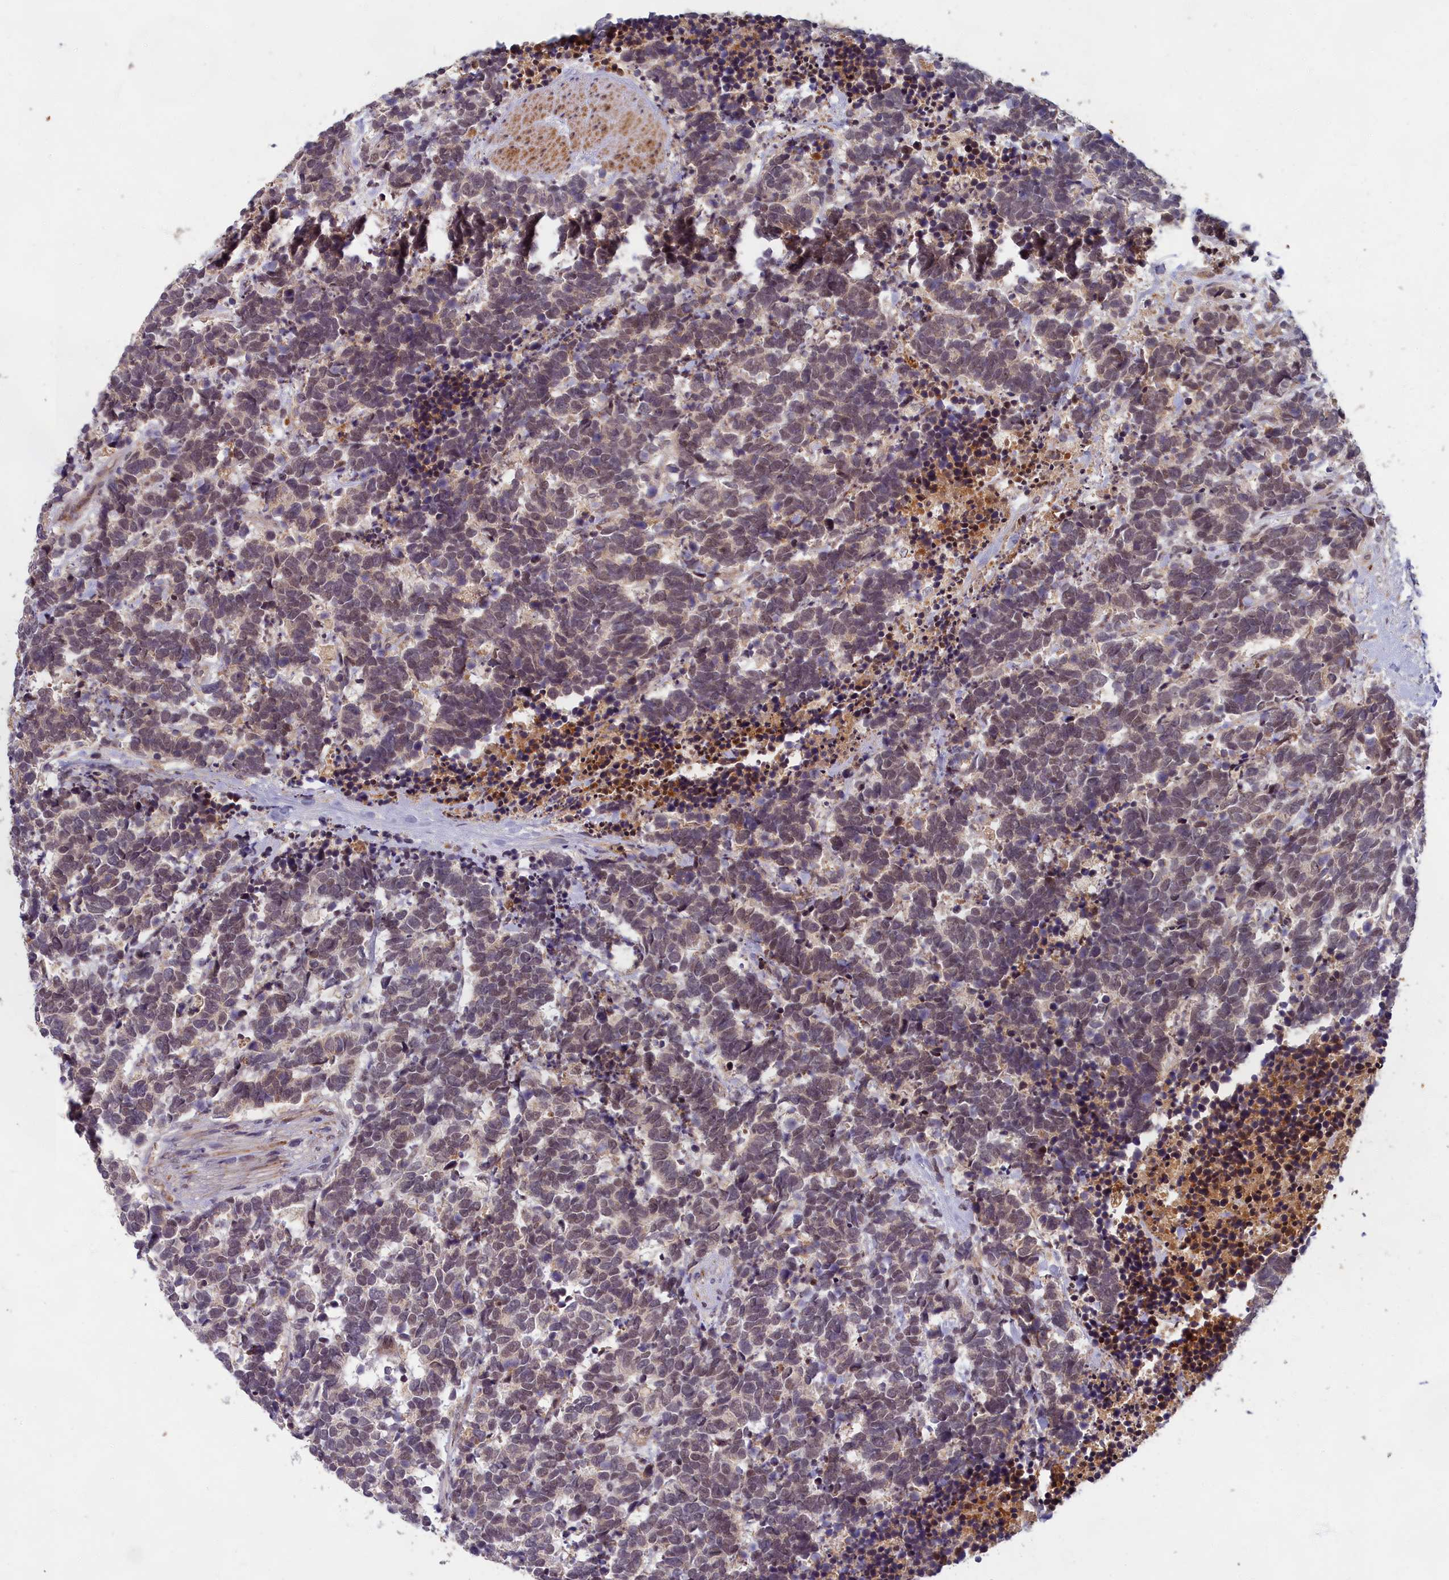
{"staining": {"intensity": "weak", "quantity": "25%-75%", "location": "cytoplasmic/membranous"}, "tissue": "carcinoid", "cell_type": "Tumor cells", "image_type": "cancer", "snomed": [{"axis": "morphology", "description": "Carcinoma, NOS"}, {"axis": "morphology", "description": "Carcinoid, malignant, NOS"}, {"axis": "topography", "description": "Prostate"}], "caption": "Immunohistochemical staining of human carcinoid shows weak cytoplasmic/membranous protein staining in approximately 25%-75% of tumor cells. (Stains: DAB (3,3'-diaminobenzidine) in brown, nuclei in blue, Microscopy: brightfield microscopy at high magnification).", "gene": "EARS2", "patient": {"sex": "male", "age": 57}}